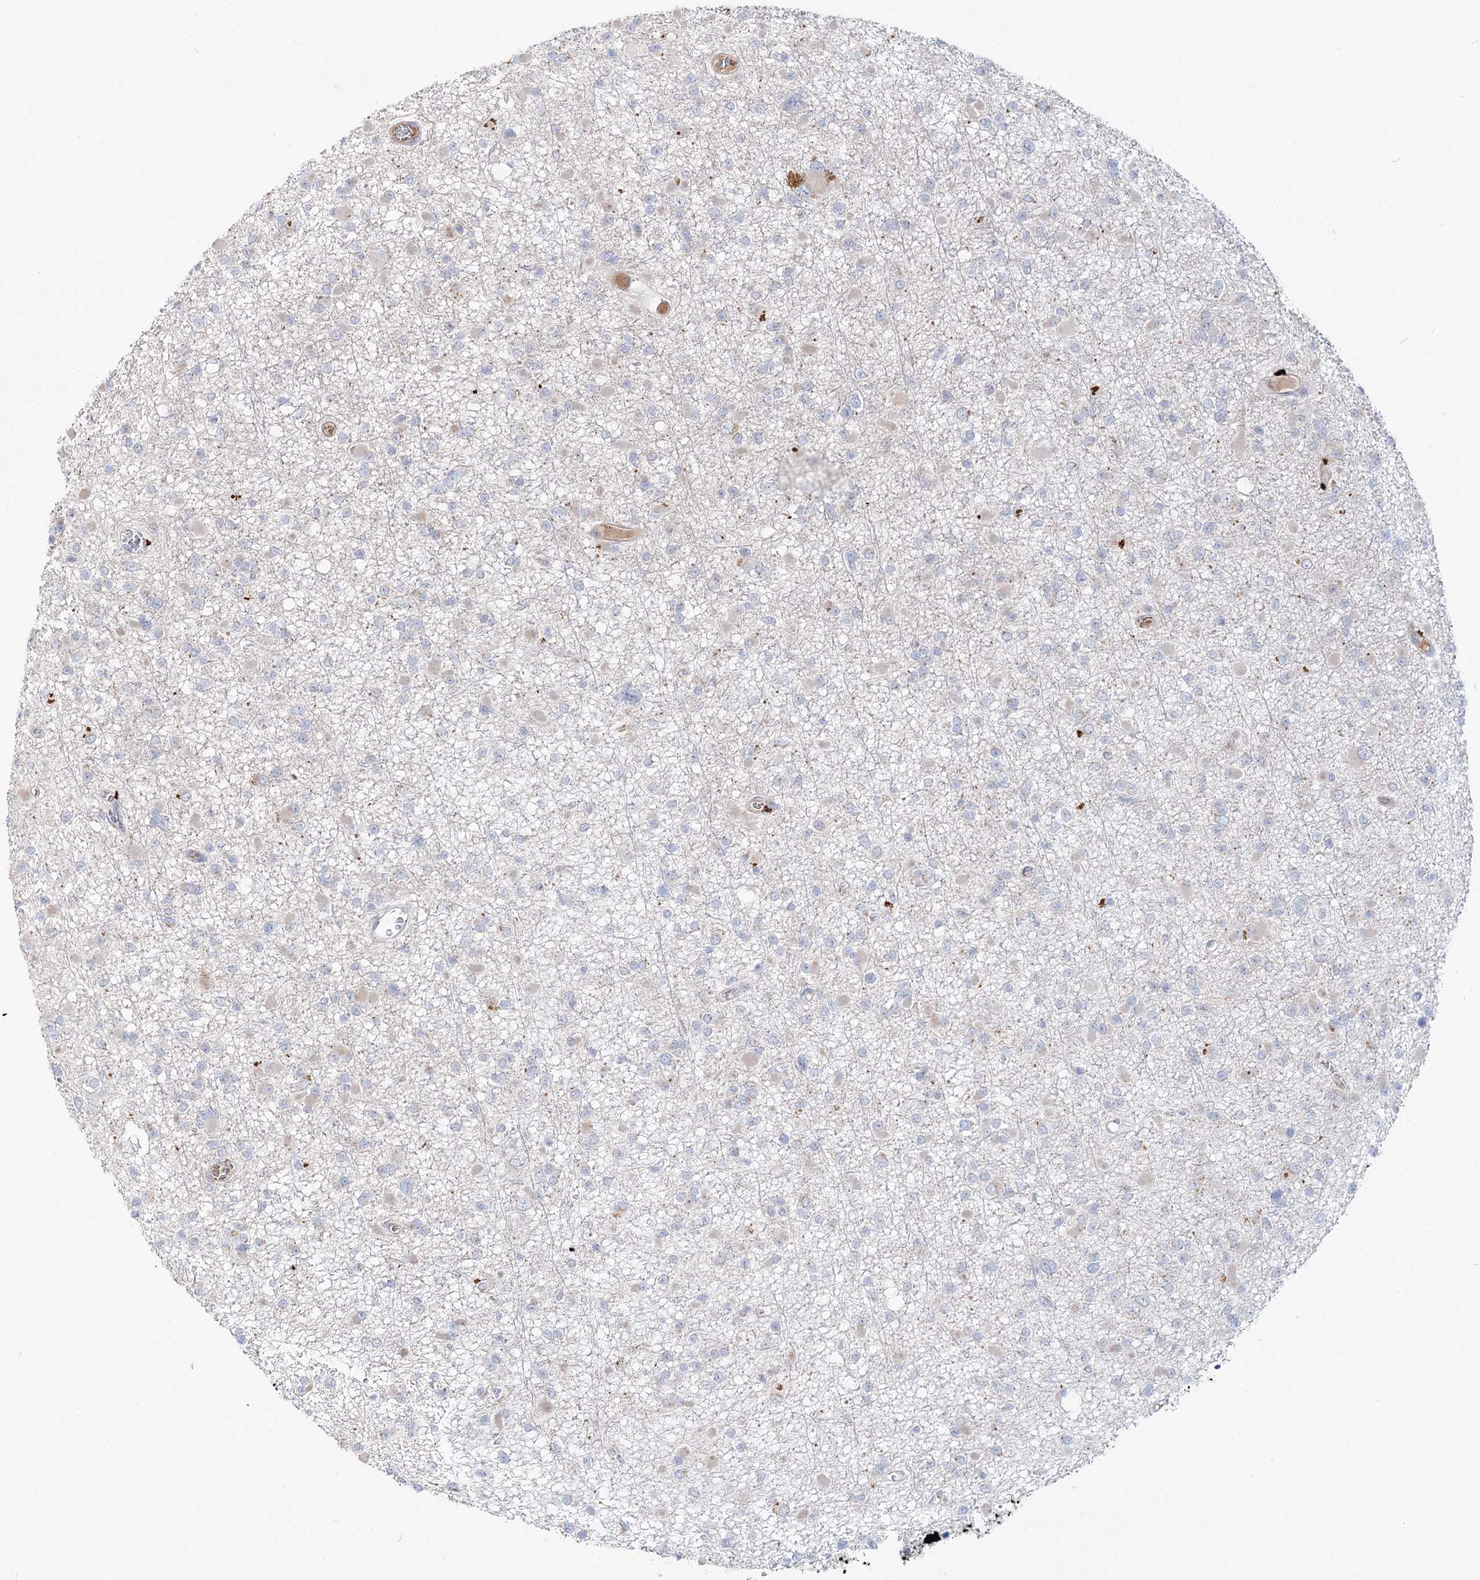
{"staining": {"intensity": "negative", "quantity": "none", "location": "none"}, "tissue": "glioma", "cell_type": "Tumor cells", "image_type": "cancer", "snomed": [{"axis": "morphology", "description": "Glioma, malignant, Low grade"}, {"axis": "topography", "description": "Brain"}], "caption": "There is no significant positivity in tumor cells of low-grade glioma (malignant).", "gene": "GBF1", "patient": {"sex": "female", "age": 22}}